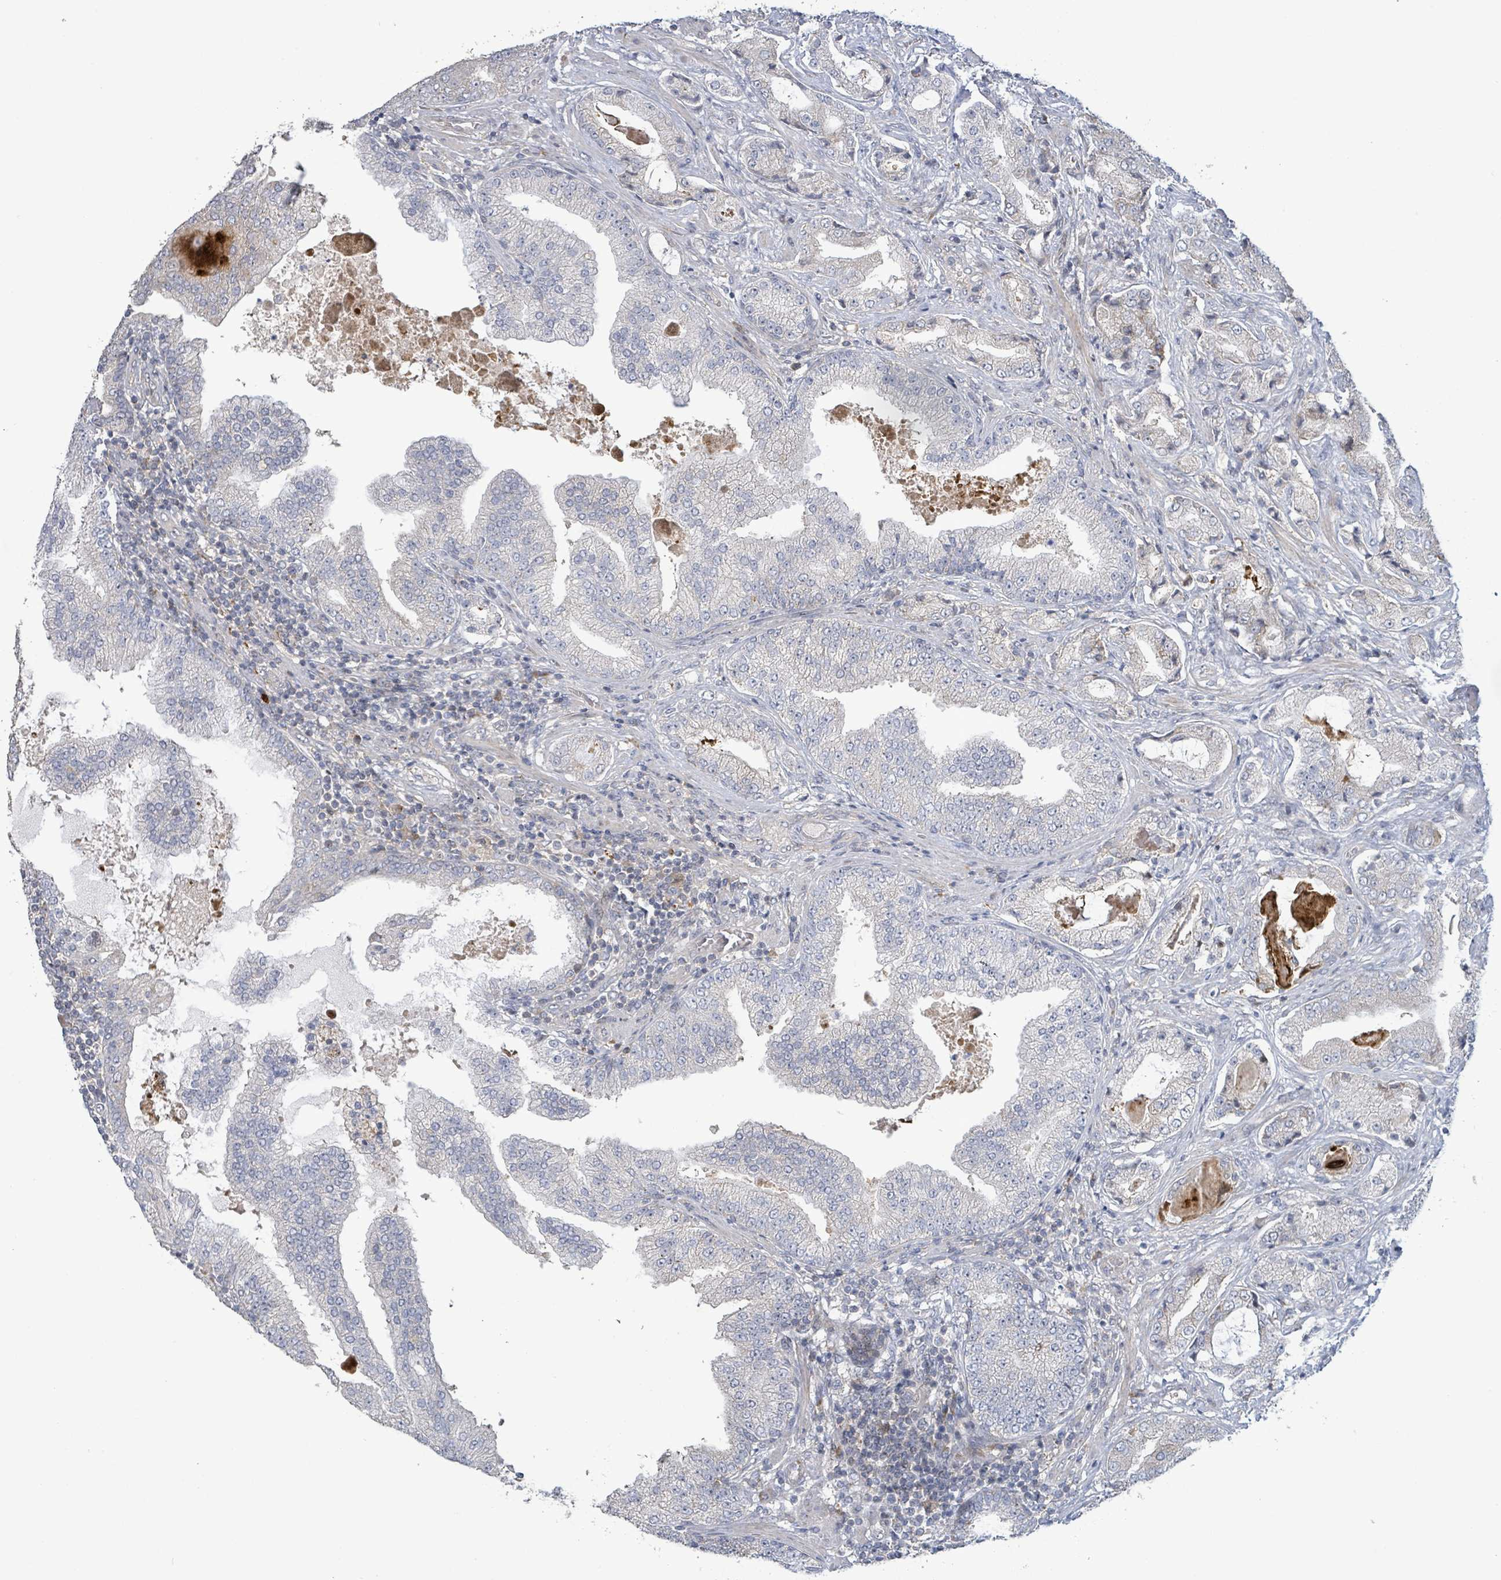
{"staining": {"intensity": "negative", "quantity": "none", "location": "none"}, "tissue": "prostate cancer", "cell_type": "Tumor cells", "image_type": "cancer", "snomed": [{"axis": "morphology", "description": "Adenocarcinoma, High grade"}, {"axis": "topography", "description": "Prostate"}], "caption": "Immunohistochemistry of prostate cancer reveals no expression in tumor cells. Nuclei are stained in blue.", "gene": "LILRA4", "patient": {"sex": "male", "age": 68}}